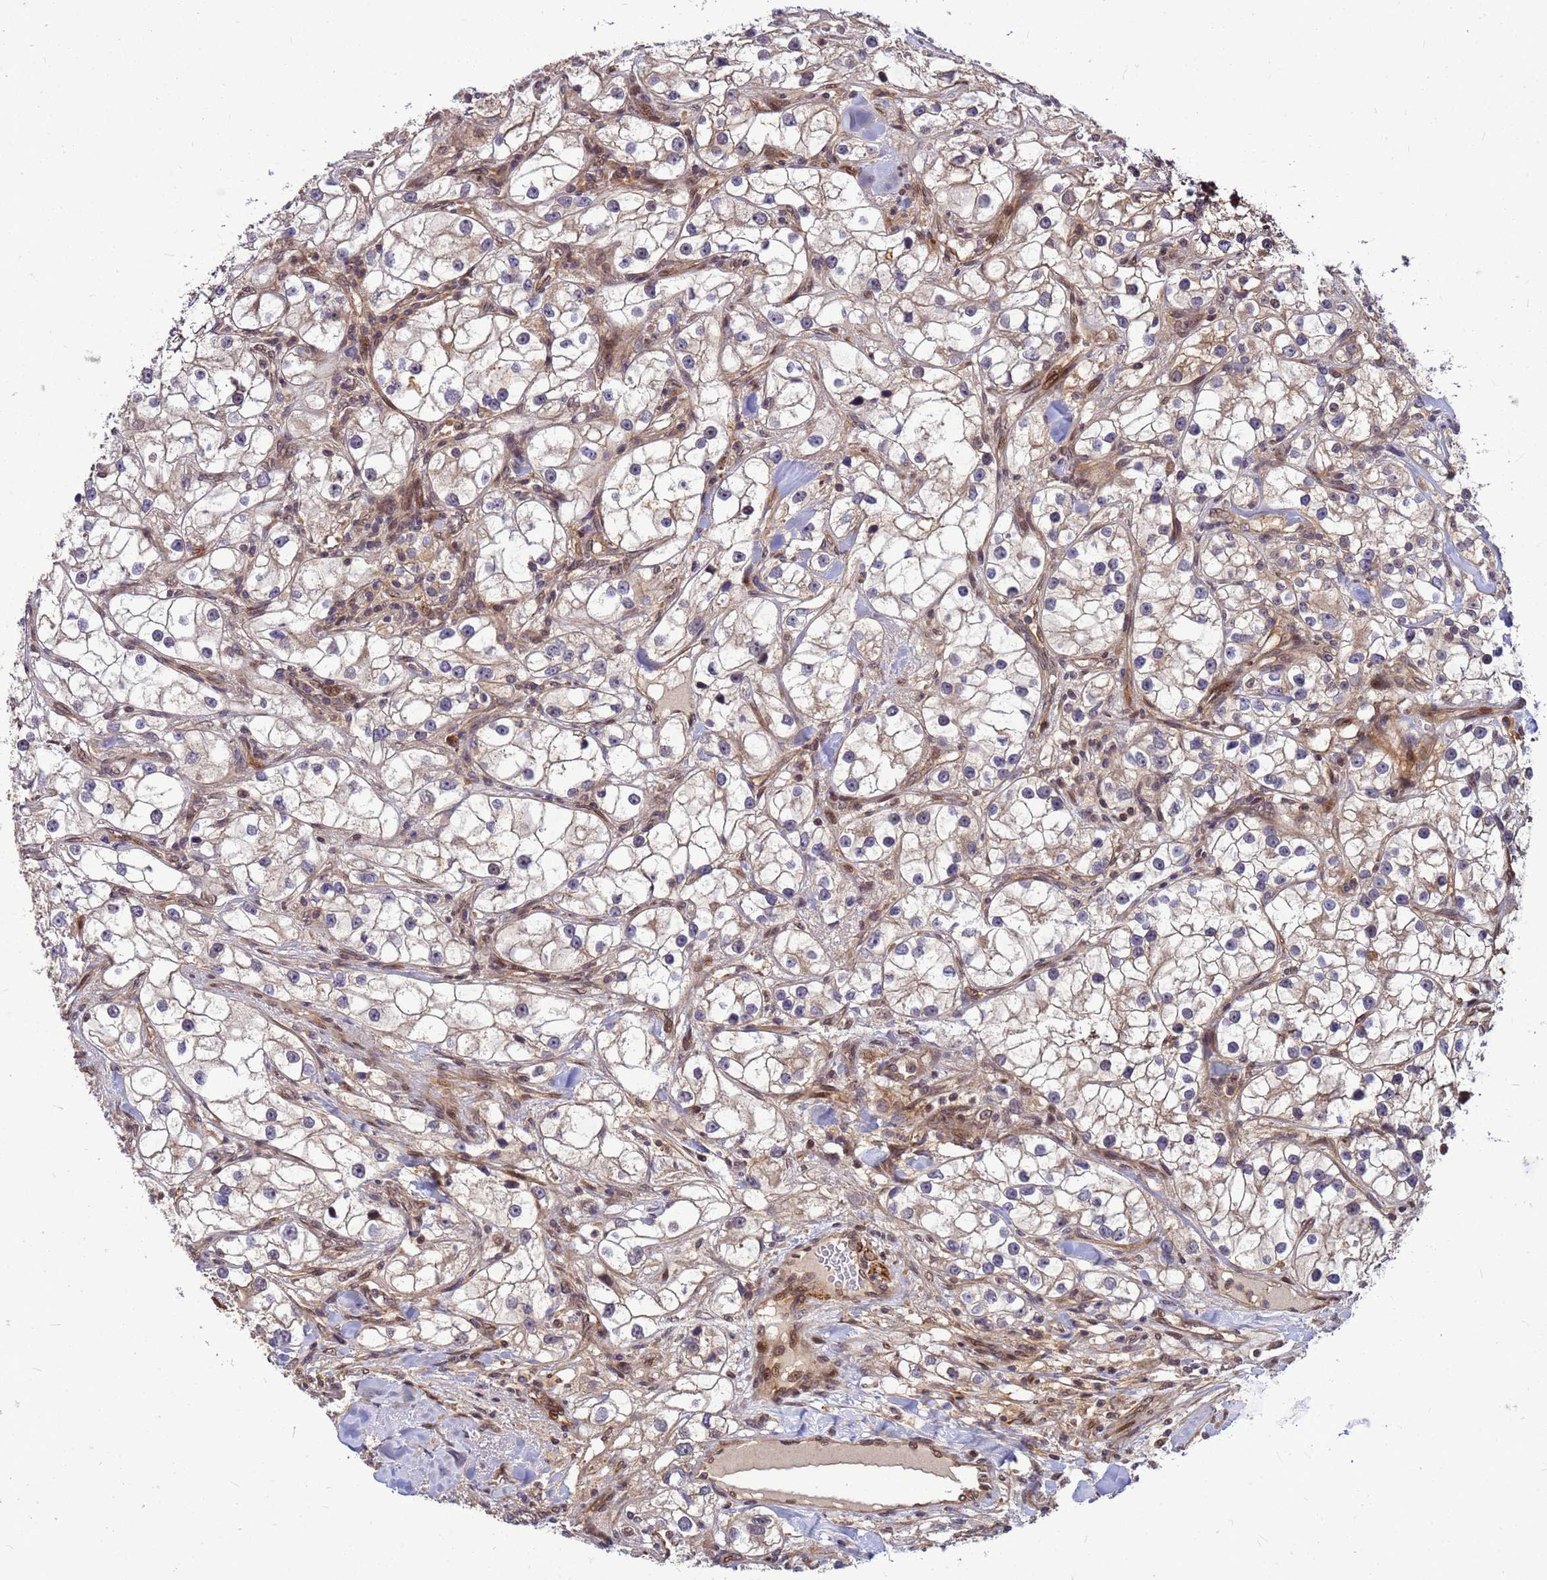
{"staining": {"intensity": "weak", "quantity": "25%-75%", "location": "cytoplasmic/membranous"}, "tissue": "renal cancer", "cell_type": "Tumor cells", "image_type": "cancer", "snomed": [{"axis": "morphology", "description": "Adenocarcinoma, NOS"}, {"axis": "topography", "description": "Kidney"}], "caption": "Renal adenocarcinoma tissue reveals weak cytoplasmic/membranous positivity in about 25%-75% of tumor cells The protein is shown in brown color, while the nuclei are stained blue.", "gene": "DUS4L", "patient": {"sex": "male", "age": 77}}